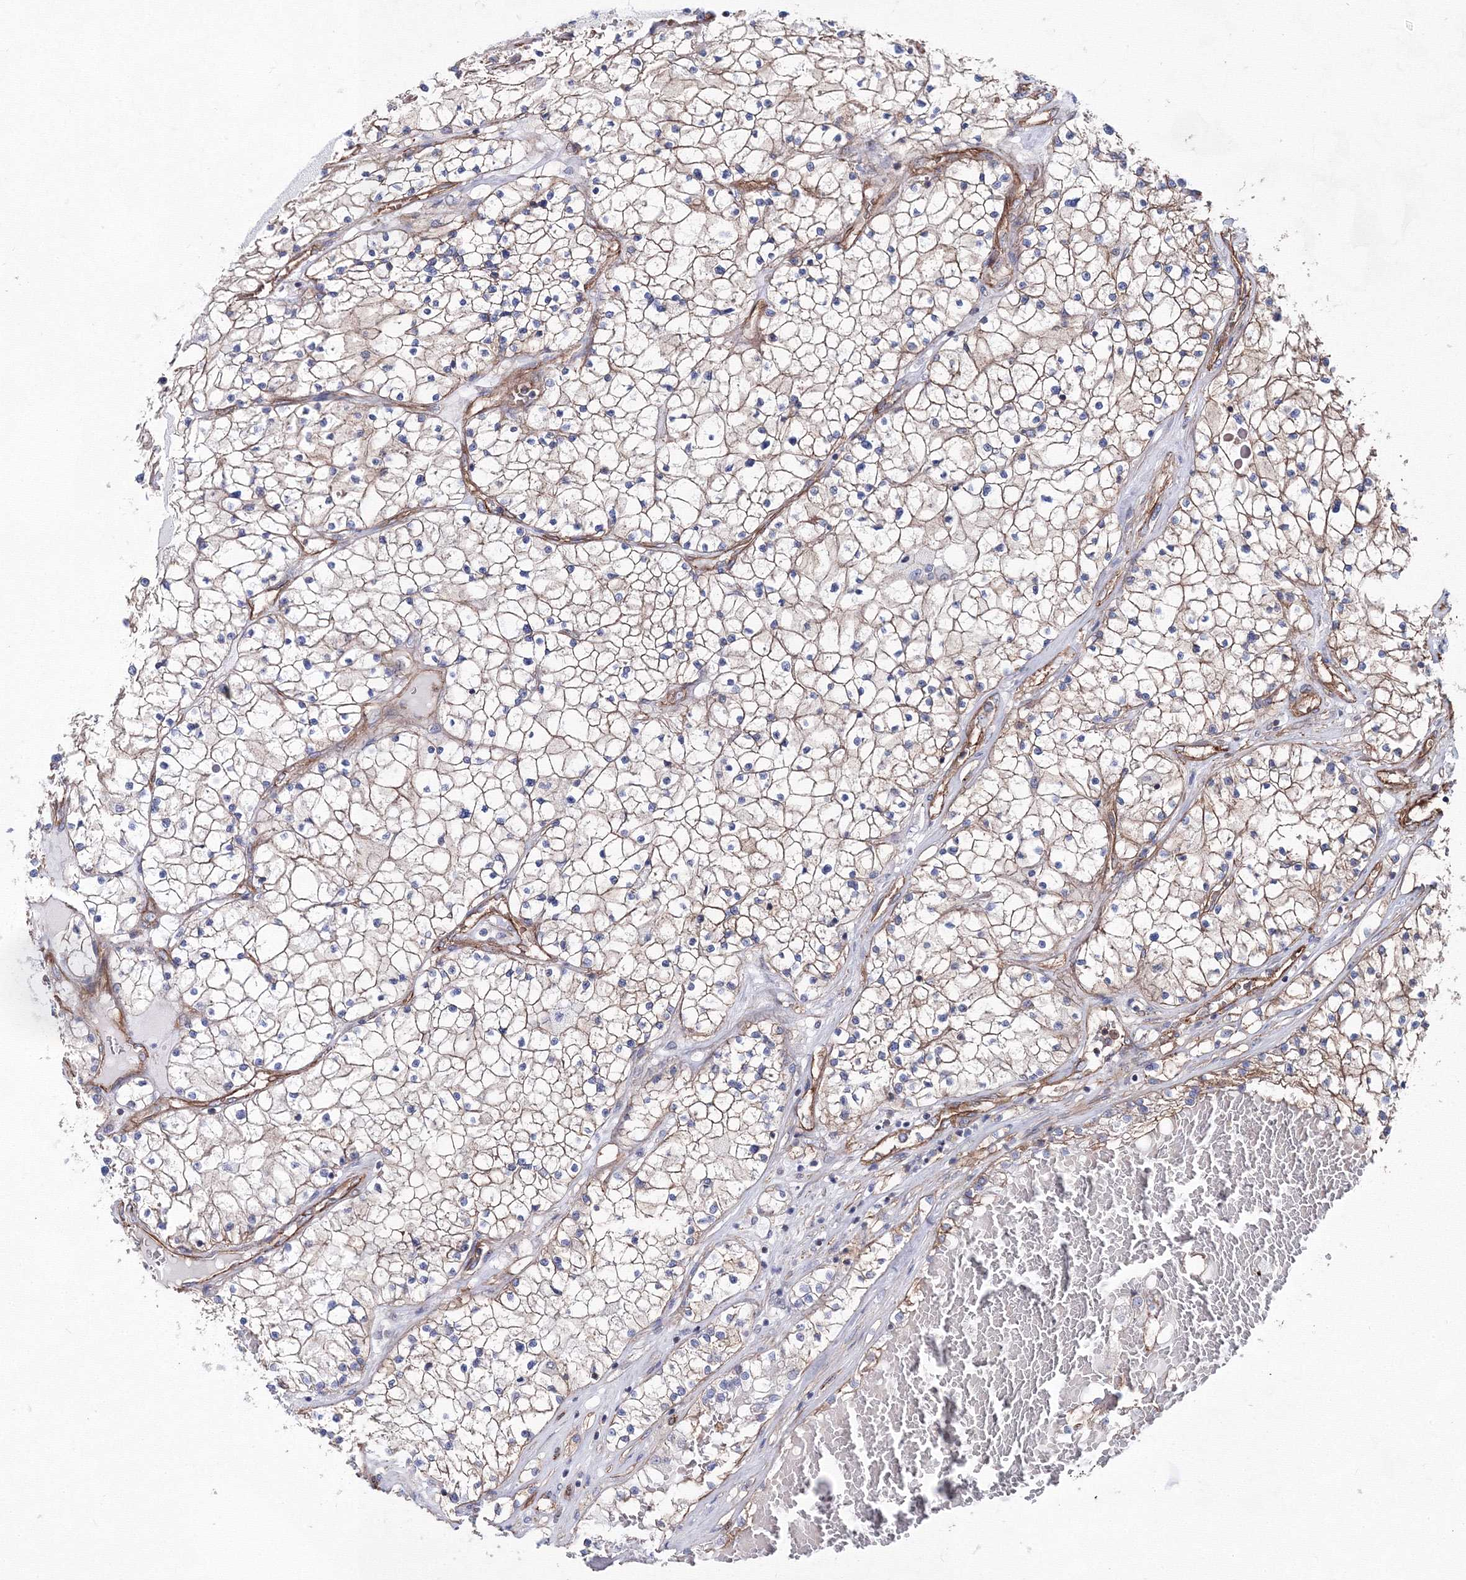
{"staining": {"intensity": "weak", "quantity": "<25%", "location": "cytoplasmic/membranous"}, "tissue": "renal cancer", "cell_type": "Tumor cells", "image_type": "cancer", "snomed": [{"axis": "morphology", "description": "Normal tissue, NOS"}, {"axis": "morphology", "description": "Adenocarcinoma, NOS"}, {"axis": "topography", "description": "Kidney"}], "caption": "Tumor cells show no significant protein positivity in adenocarcinoma (renal).", "gene": "ANKRD37", "patient": {"sex": "male", "age": 68}}